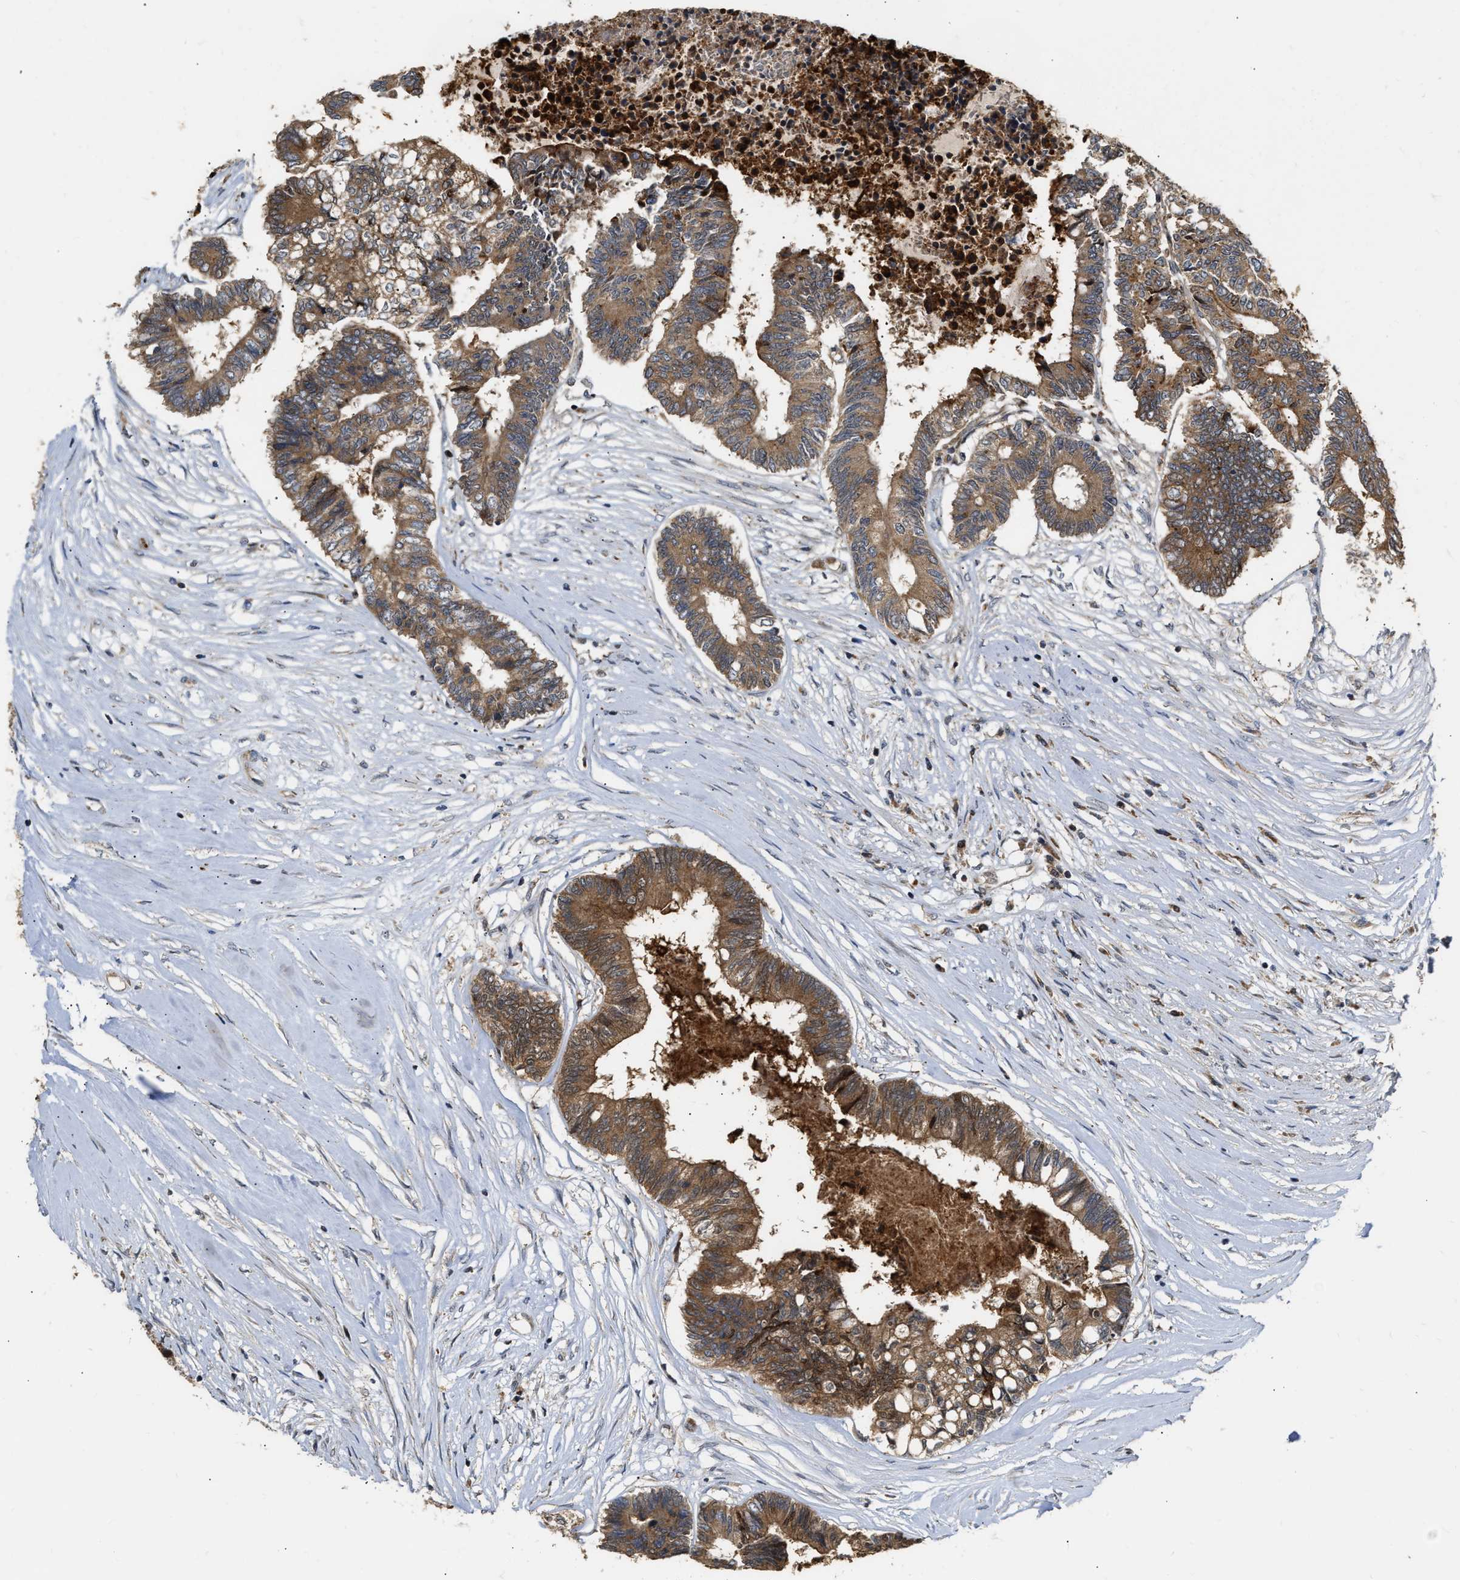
{"staining": {"intensity": "moderate", "quantity": ">75%", "location": "cytoplasmic/membranous"}, "tissue": "colorectal cancer", "cell_type": "Tumor cells", "image_type": "cancer", "snomed": [{"axis": "morphology", "description": "Adenocarcinoma, NOS"}, {"axis": "topography", "description": "Rectum"}], "caption": "Protein positivity by immunohistochemistry (IHC) shows moderate cytoplasmic/membranous staining in approximately >75% of tumor cells in adenocarcinoma (colorectal).", "gene": "EXTL2", "patient": {"sex": "male", "age": 63}}